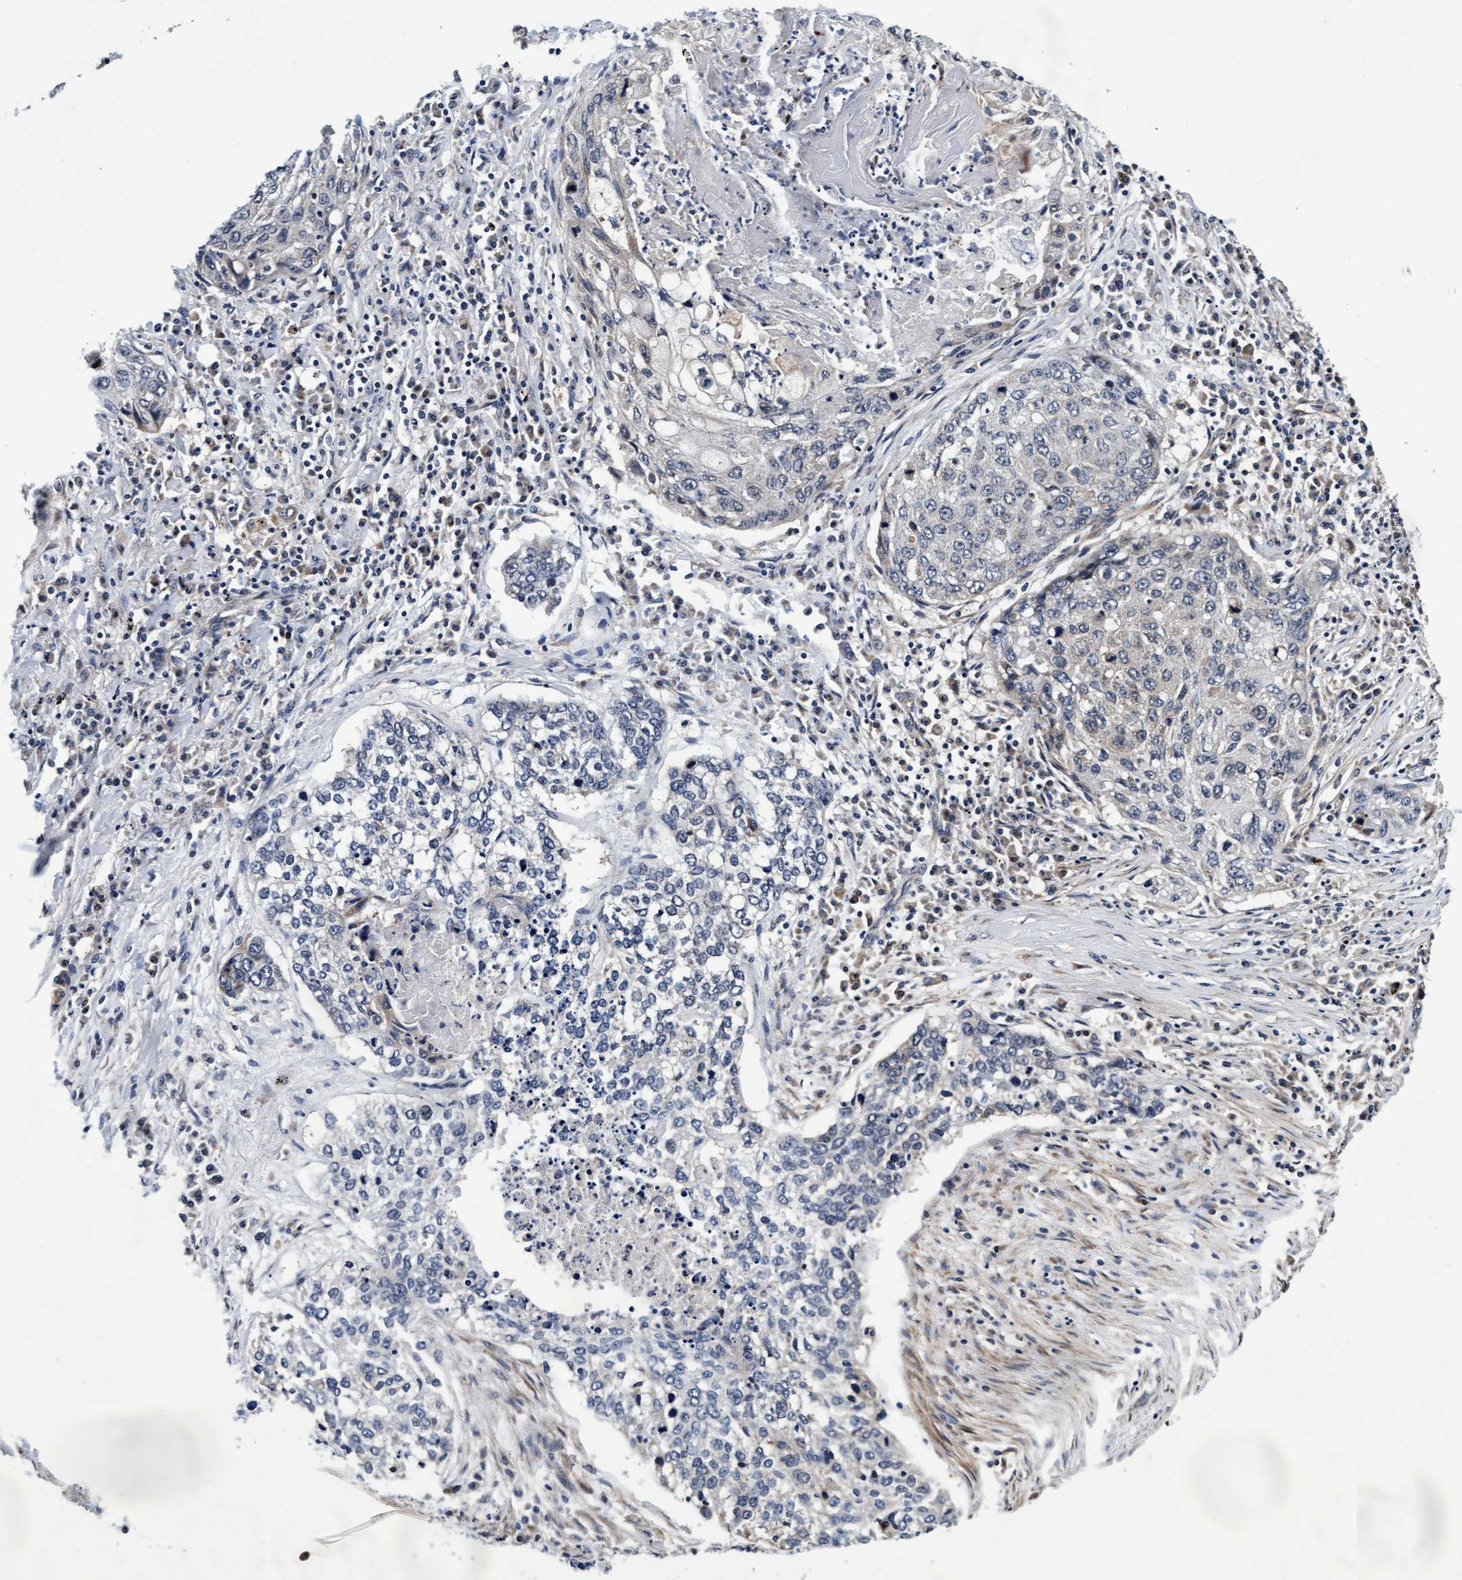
{"staining": {"intensity": "negative", "quantity": "none", "location": "none"}, "tissue": "lung cancer", "cell_type": "Tumor cells", "image_type": "cancer", "snomed": [{"axis": "morphology", "description": "Squamous cell carcinoma, NOS"}, {"axis": "topography", "description": "Lung"}], "caption": "This is a micrograph of IHC staining of lung cancer, which shows no expression in tumor cells.", "gene": "EFCAB13", "patient": {"sex": "female", "age": 63}}